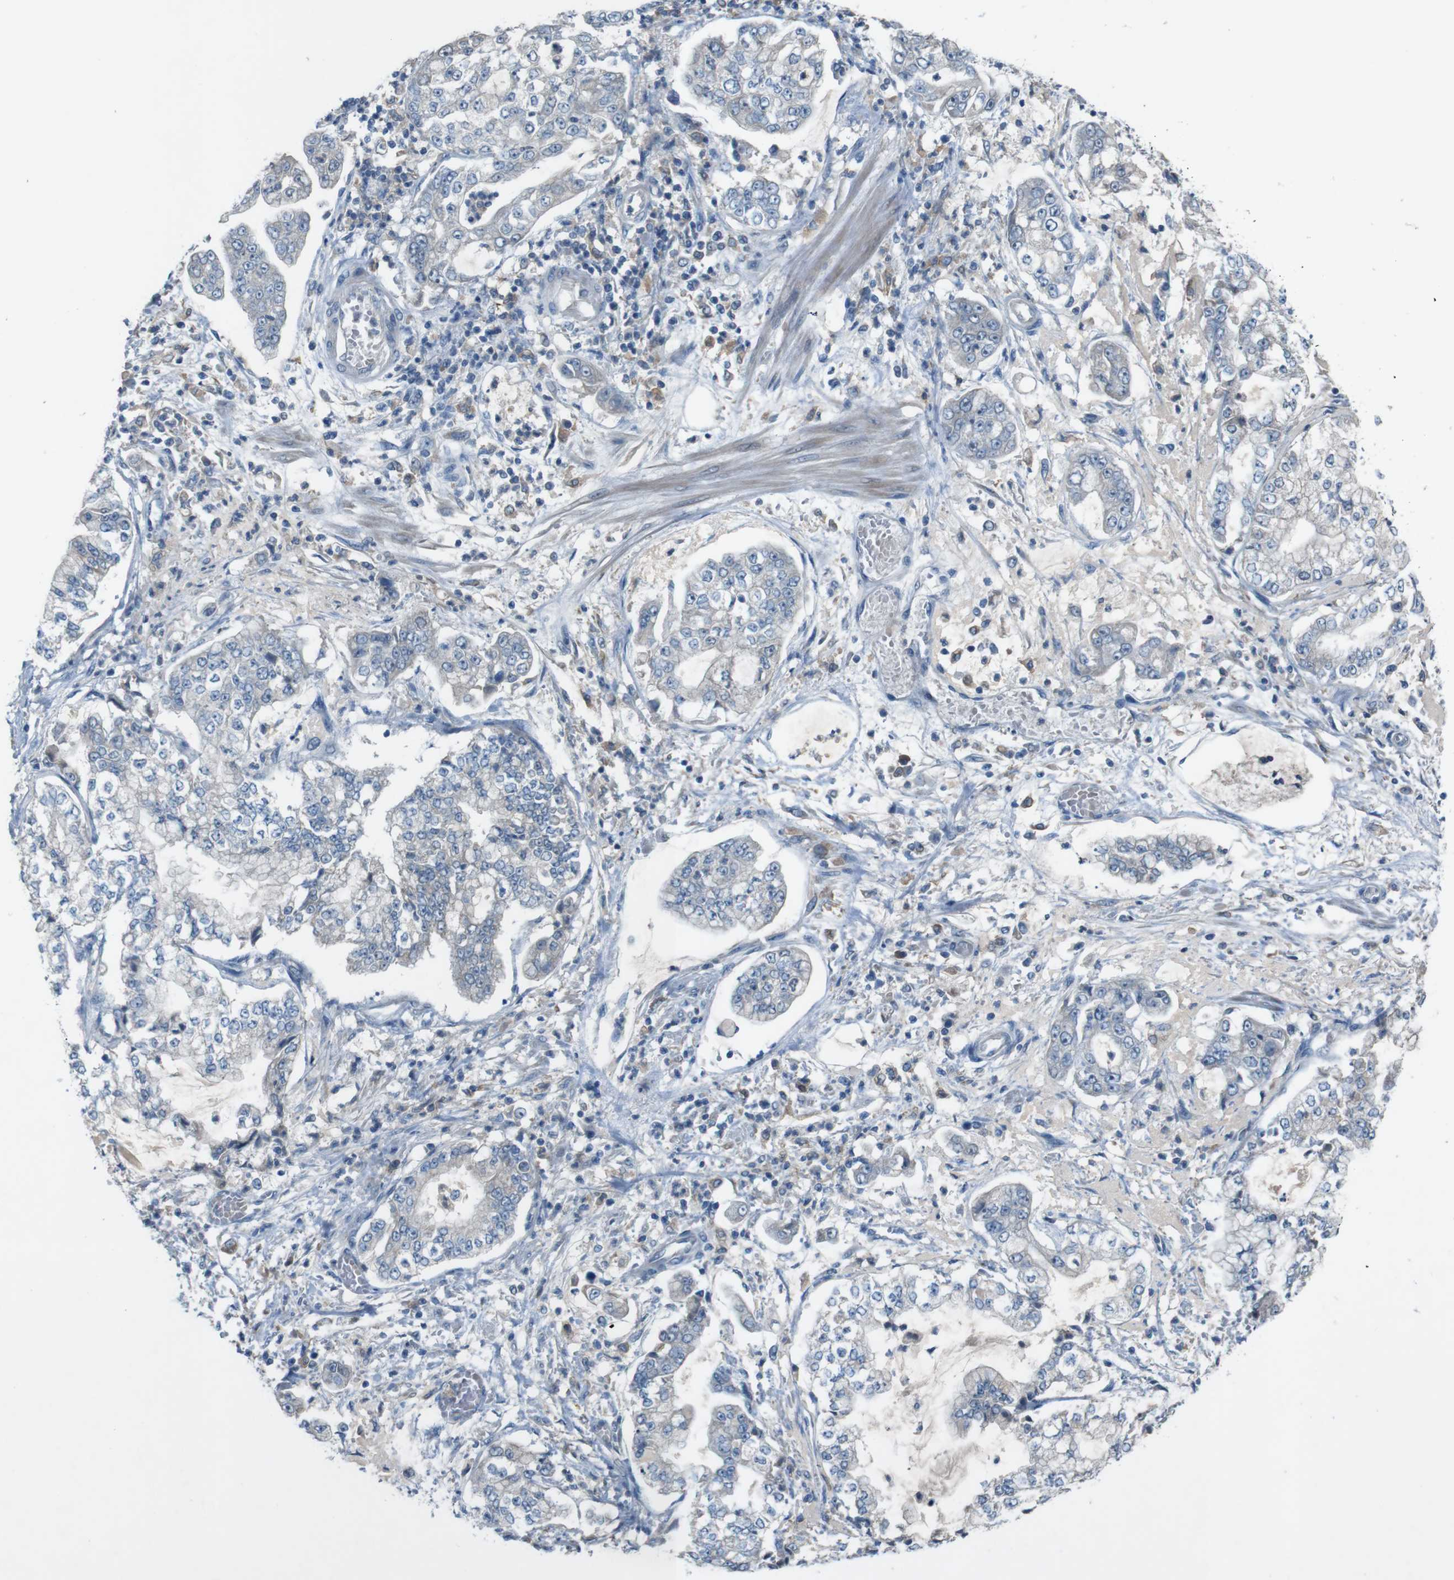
{"staining": {"intensity": "negative", "quantity": "none", "location": "none"}, "tissue": "stomach cancer", "cell_type": "Tumor cells", "image_type": "cancer", "snomed": [{"axis": "morphology", "description": "Adenocarcinoma, NOS"}, {"axis": "topography", "description": "Stomach"}], "caption": "Immunohistochemistry micrograph of neoplastic tissue: stomach cancer (adenocarcinoma) stained with DAB (3,3'-diaminobenzidine) displays no significant protein positivity in tumor cells. The staining was performed using DAB to visualize the protein expression in brown, while the nuclei were stained in blue with hematoxylin (Magnification: 20x).", "gene": "MOGAT3", "patient": {"sex": "male", "age": 76}}